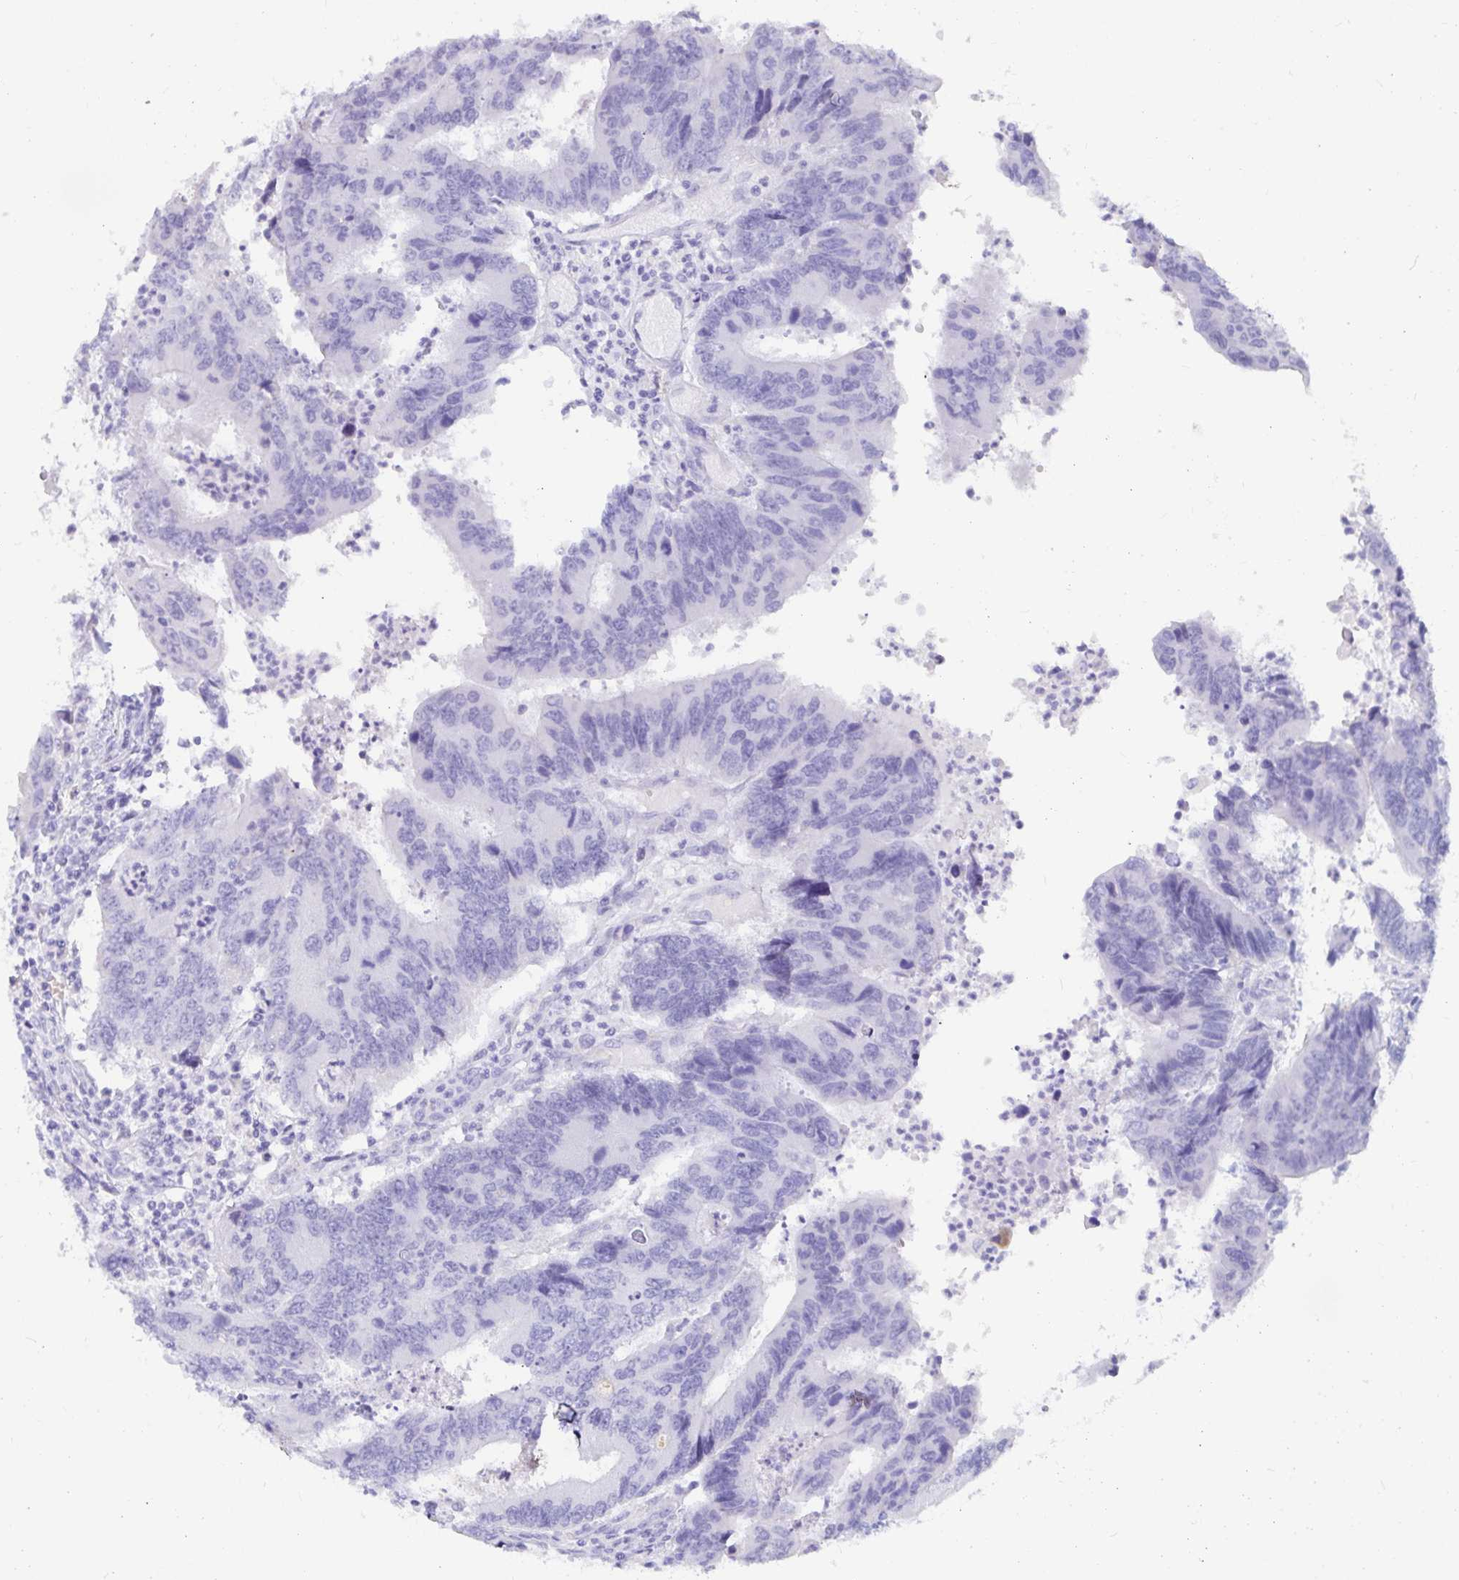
{"staining": {"intensity": "negative", "quantity": "none", "location": "none"}, "tissue": "colorectal cancer", "cell_type": "Tumor cells", "image_type": "cancer", "snomed": [{"axis": "morphology", "description": "Adenocarcinoma, NOS"}, {"axis": "topography", "description": "Colon"}], "caption": "The immunohistochemistry image has no significant expression in tumor cells of adenocarcinoma (colorectal) tissue.", "gene": "ZPBP2", "patient": {"sex": "female", "age": 67}}